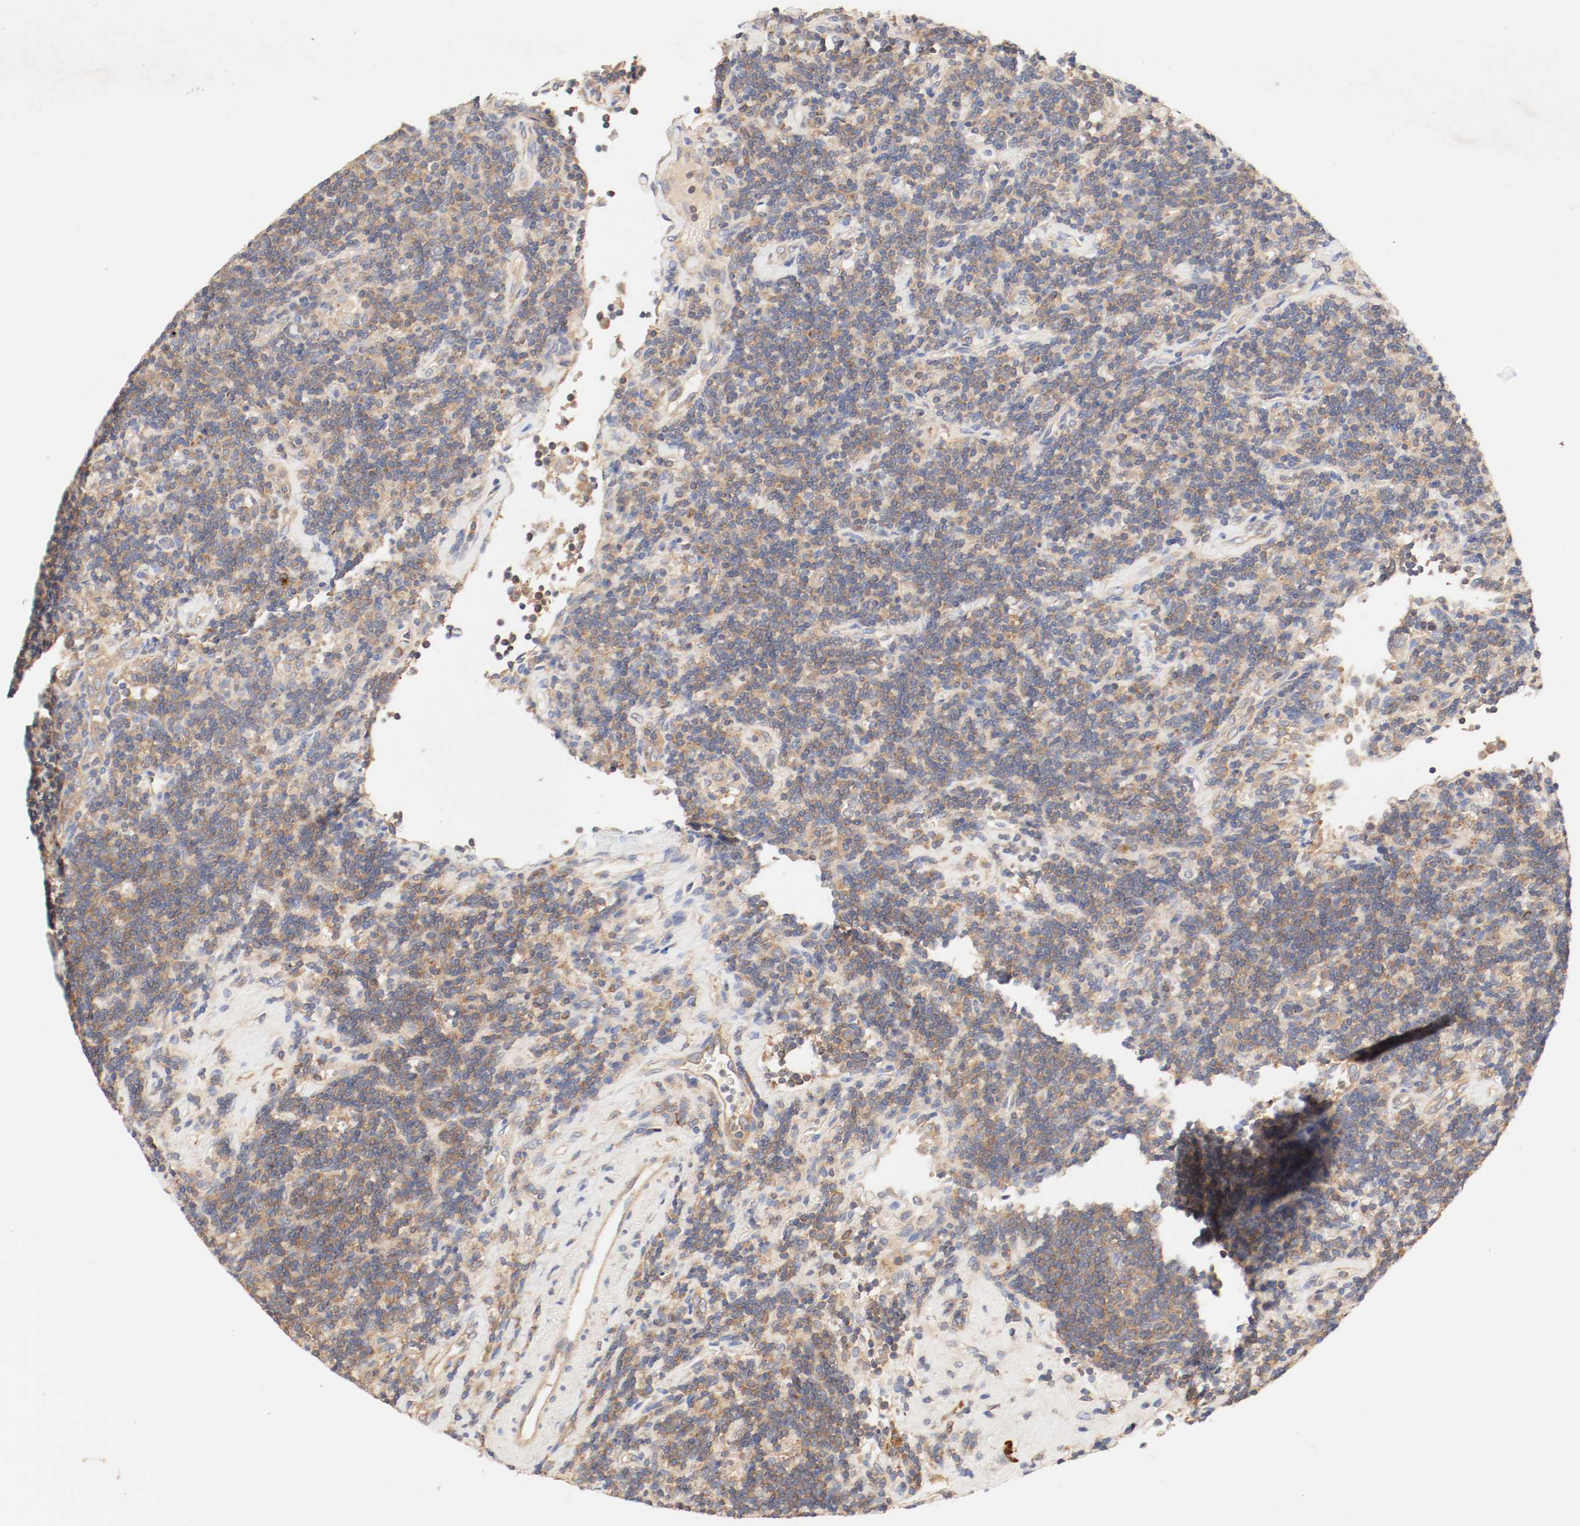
{"staining": {"intensity": "moderate", "quantity": ">75%", "location": "cytoplasmic/membranous"}, "tissue": "lymphoma", "cell_type": "Tumor cells", "image_type": "cancer", "snomed": [{"axis": "morphology", "description": "Malignant lymphoma, non-Hodgkin's type, Low grade"}, {"axis": "topography", "description": "Lymph node"}], "caption": "A brown stain highlights moderate cytoplasmic/membranous positivity of a protein in malignant lymphoma, non-Hodgkin's type (low-grade) tumor cells.", "gene": "GIT1", "patient": {"sex": "male", "age": 70}}